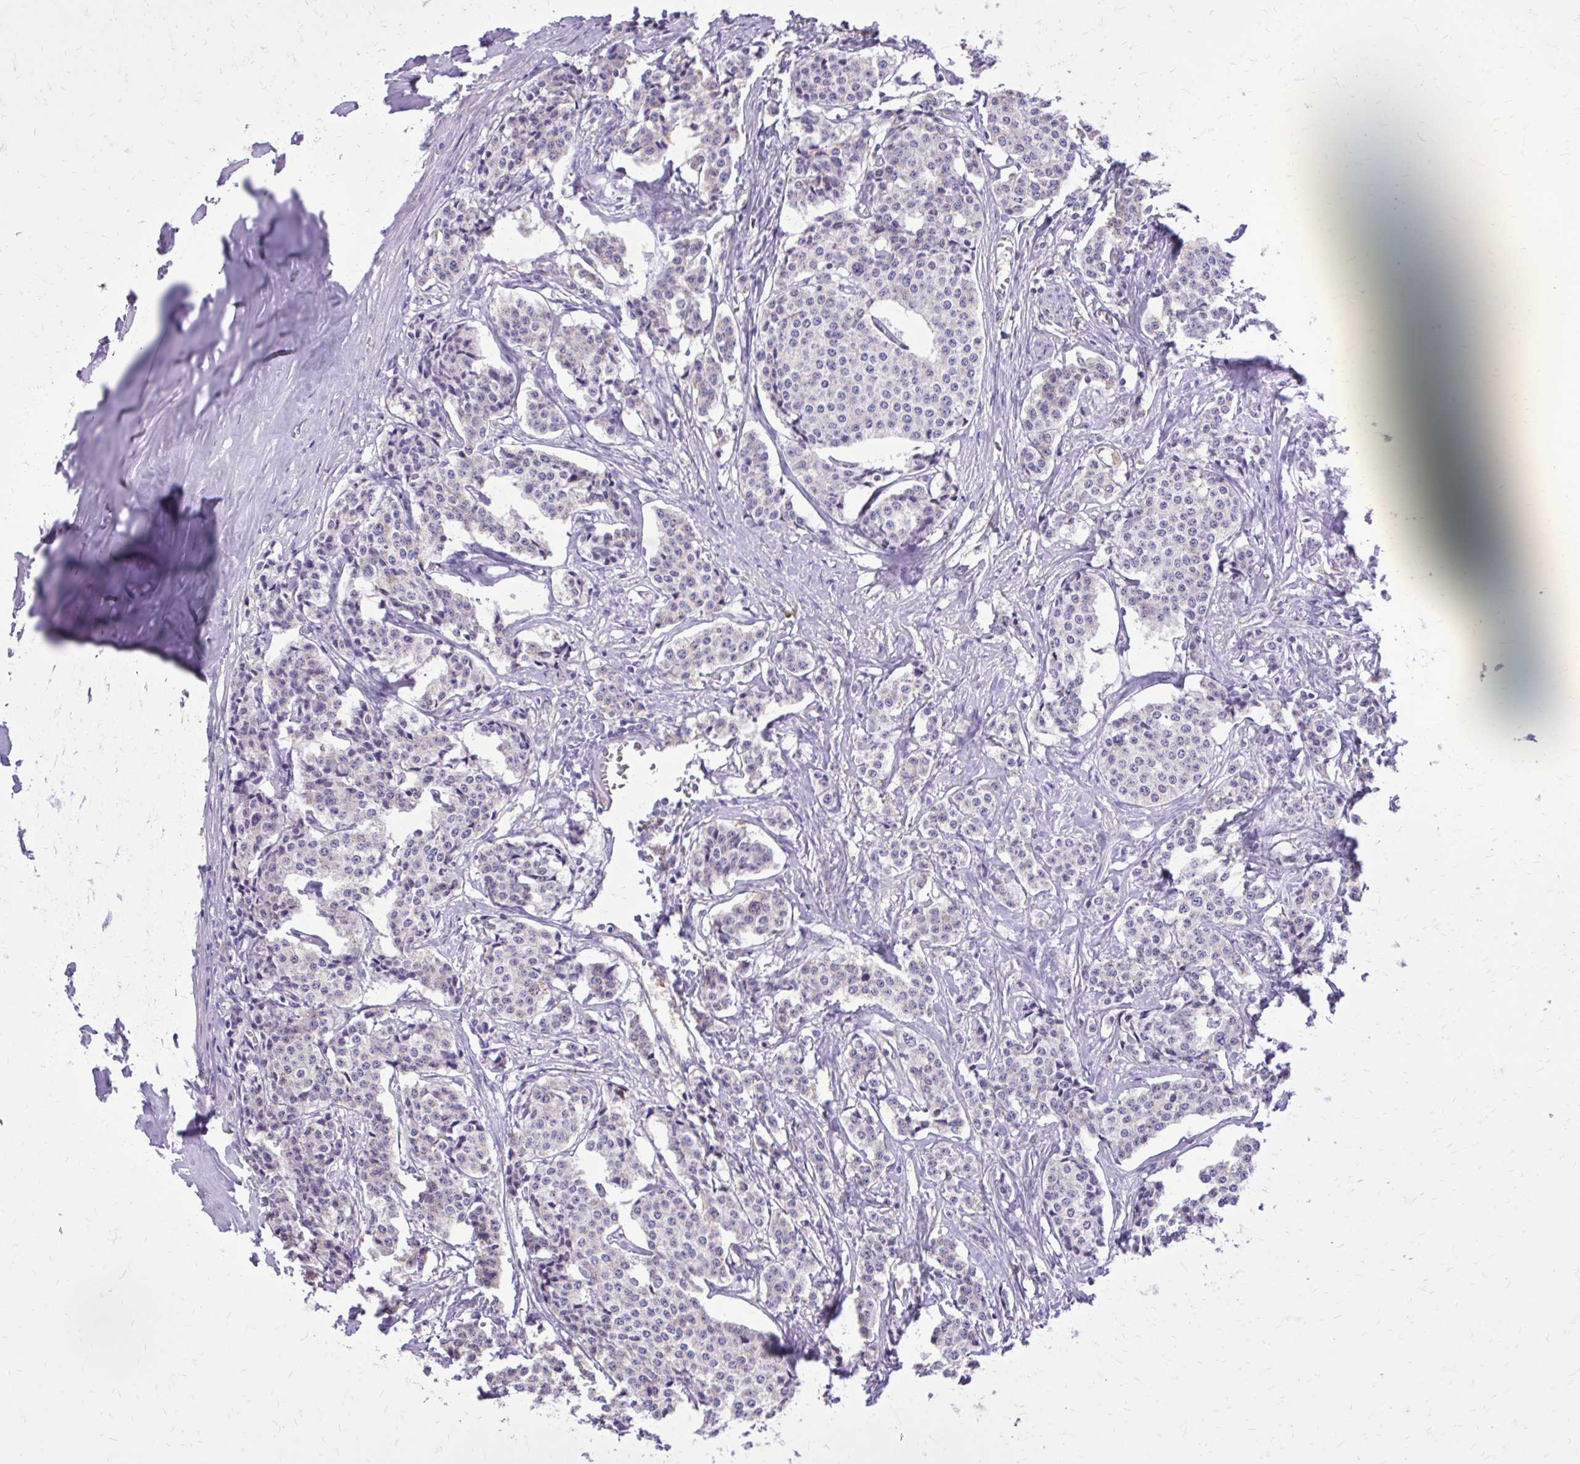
{"staining": {"intensity": "negative", "quantity": "none", "location": "none"}, "tissue": "carcinoid", "cell_type": "Tumor cells", "image_type": "cancer", "snomed": [{"axis": "morphology", "description": "Carcinoid, malignant, NOS"}, {"axis": "topography", "description": "Small intestine"}], "caption": "Photomicrograph shows no significant protein staining in tumor cells of carcinoid.", "gene": "CAT", "patient": {"sex": "female", "age": 64}}